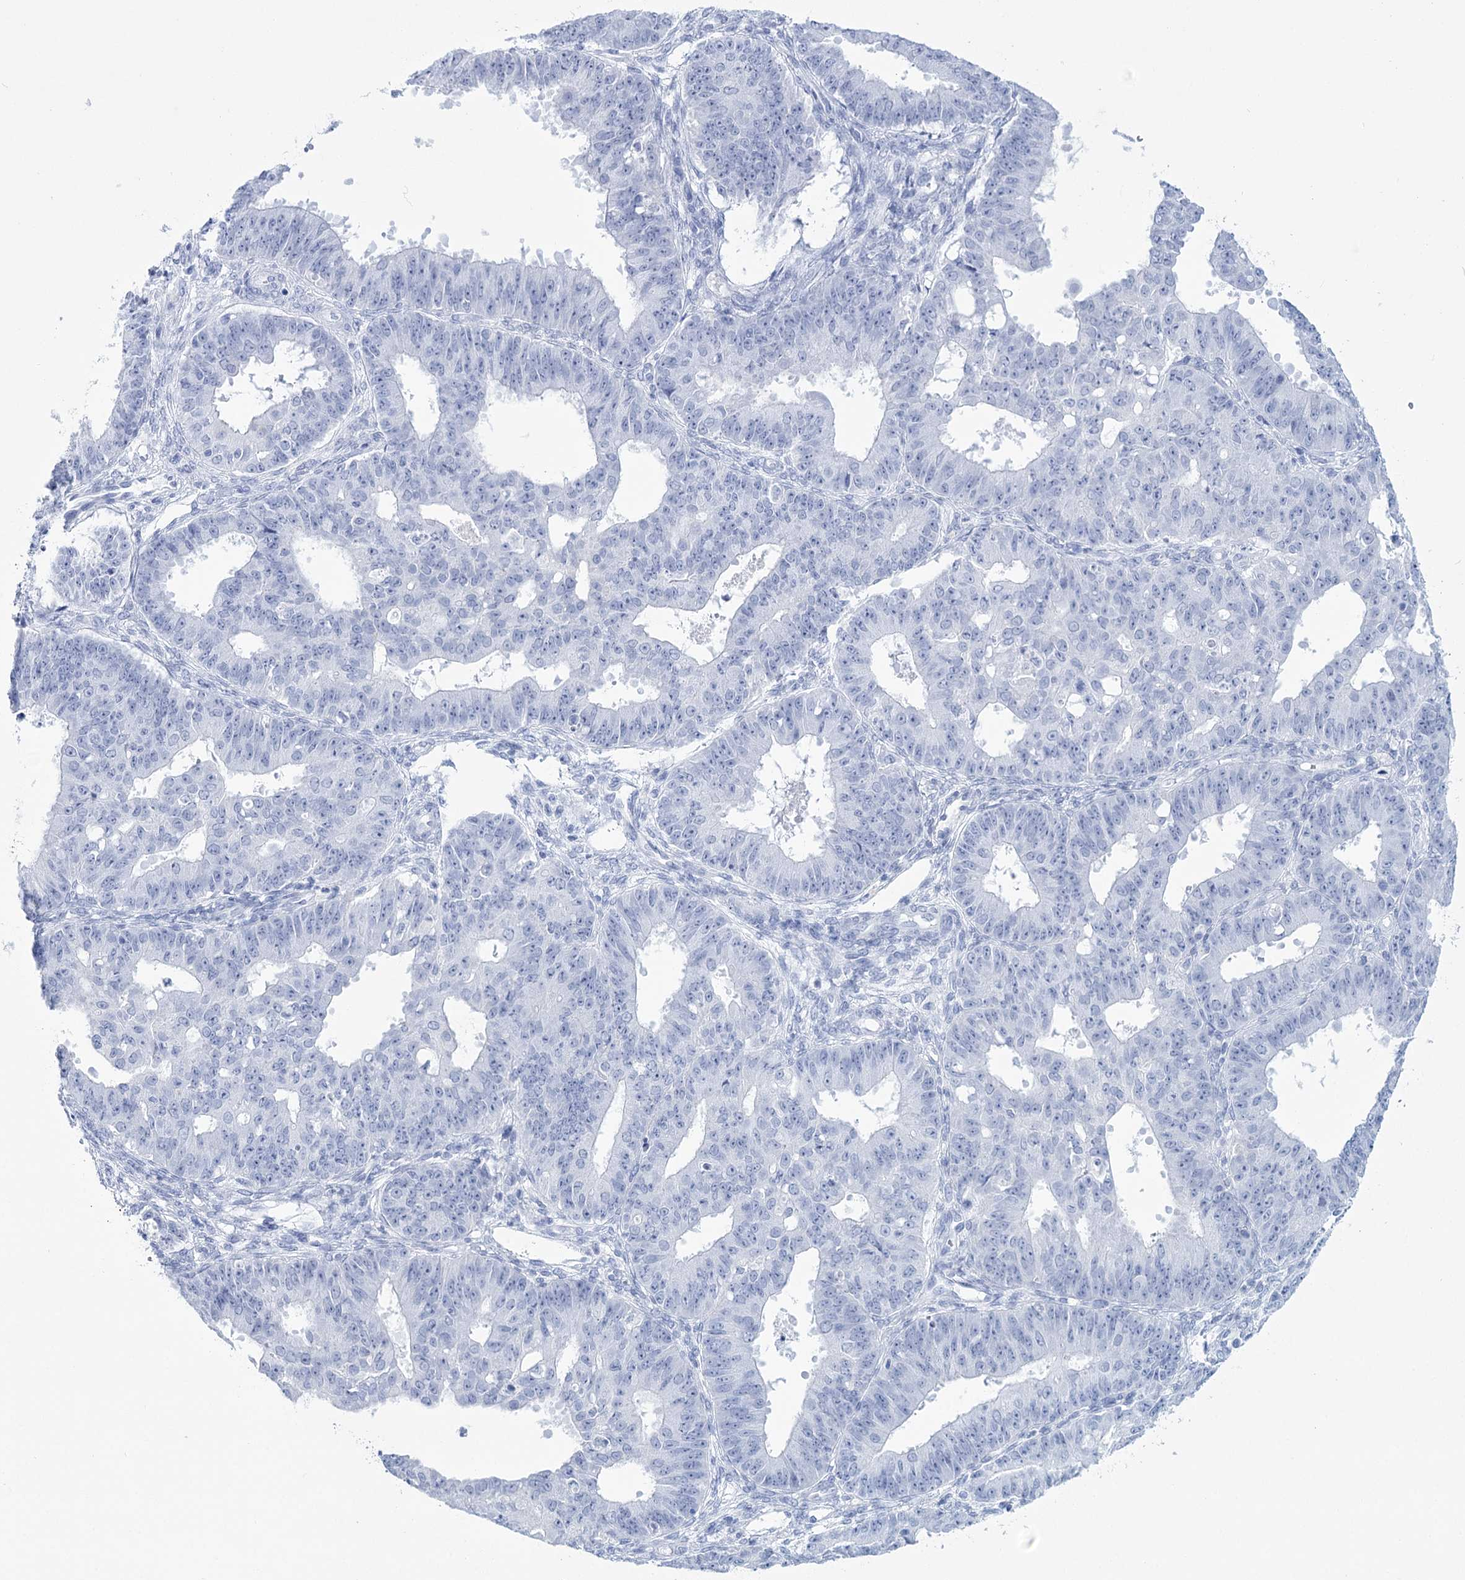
{"staining": {"intensity": "negative", "quantity": "none", "location": "none"}, "tissue": "ovarian cancer", "cell_type": "Tumor cells", "image_type": "cancer", "snomed": [{"axis": "morphology", "description": "Carcinoma, endometroid"}, {"axis": "topography", "description": "Appendix"}, {"axis": "topography", "description": "Ovary"}], "caption": "IHC of ovarian endometroid carcinoma reveals no staining in tumor cells.", "gene": "RNF186", "patient": {"sex": "female", "age": 42}}